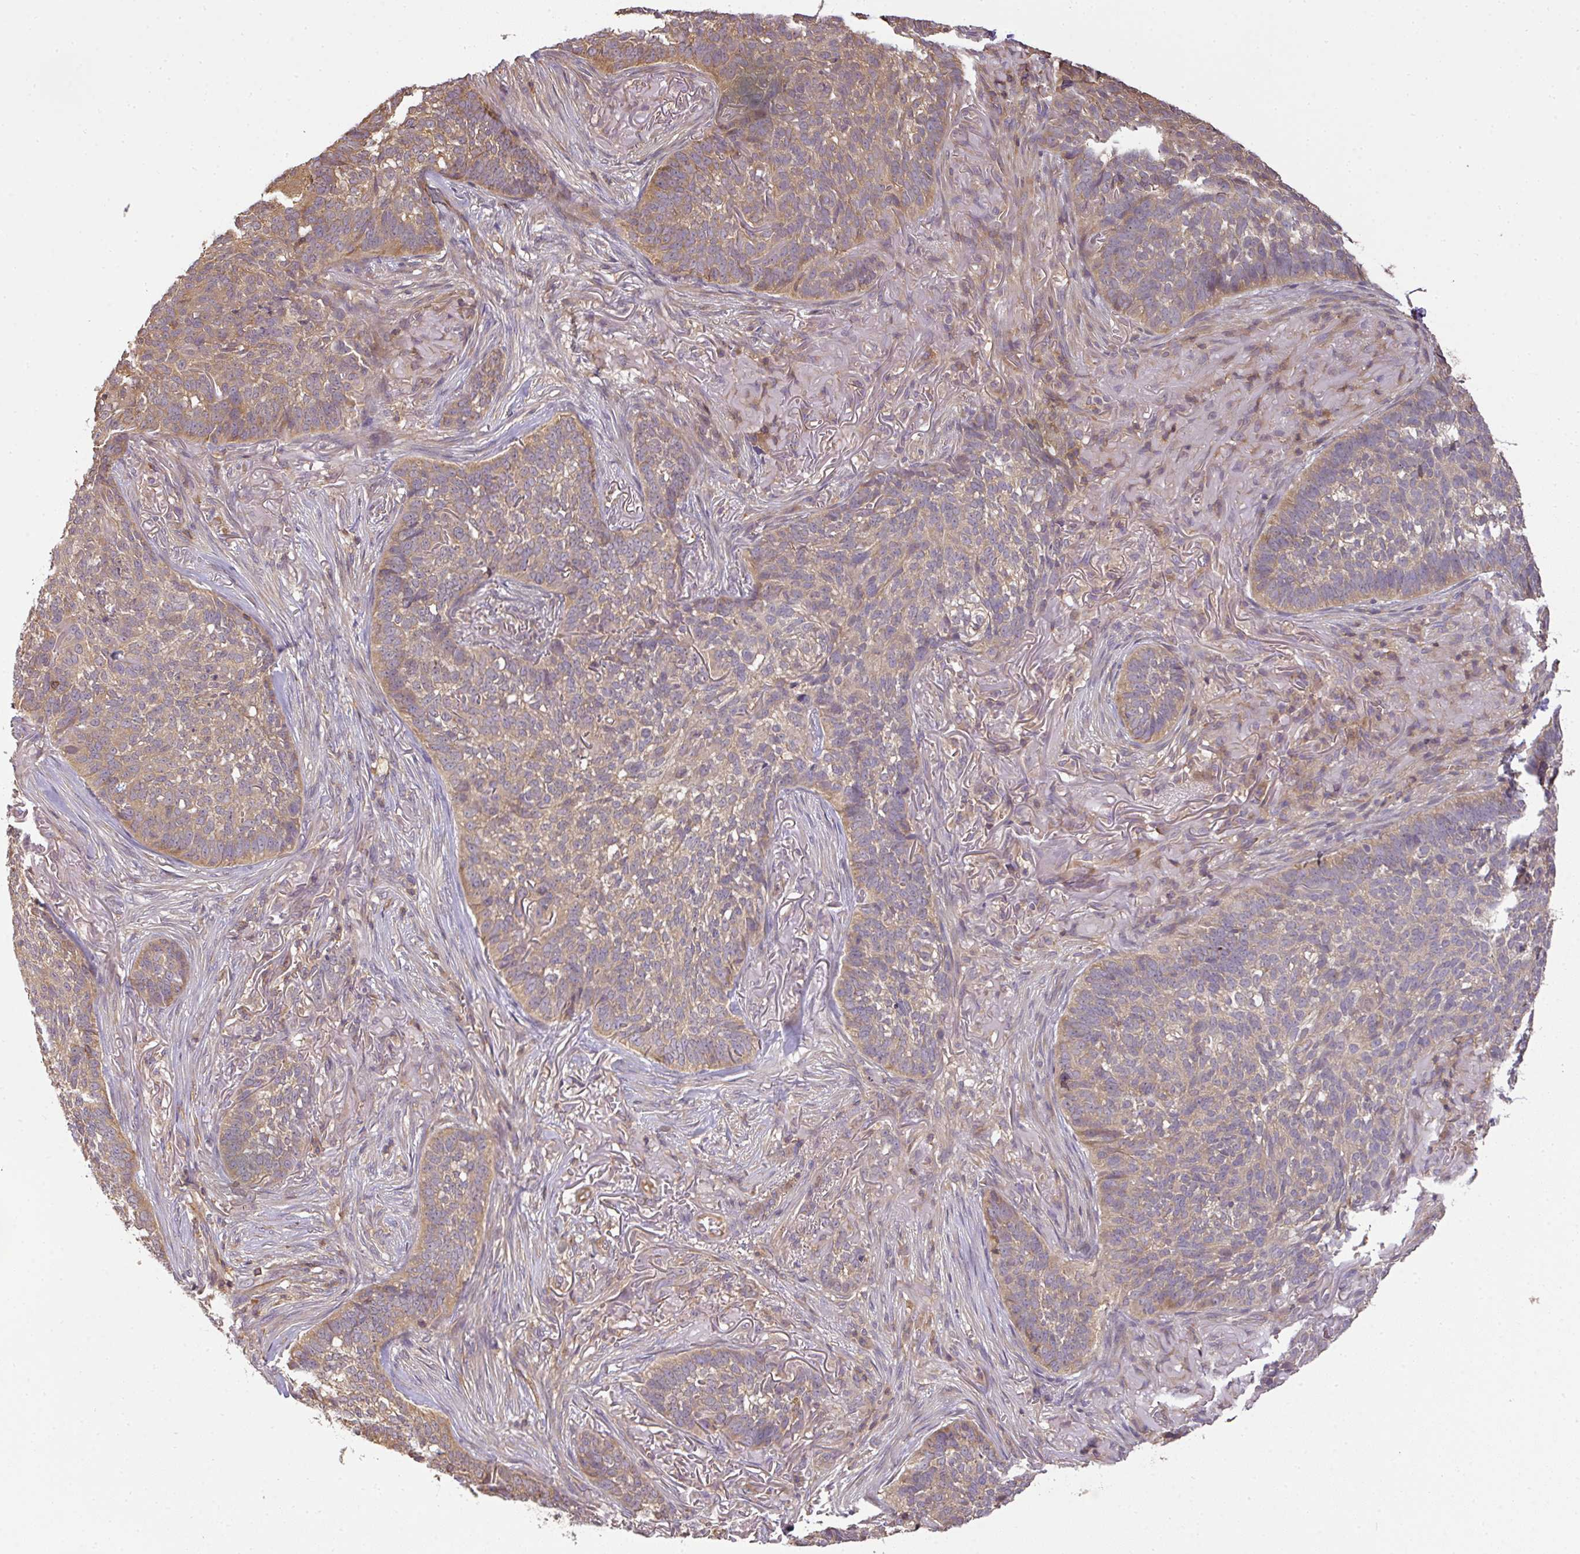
{"staining": {"intensity": "weak", "quantity": ">75%", "location": "cytoplasmic/membranous"}, "tissue": "skin cancer", "cell_type": "Tumor cells", "image_type": "cancer", "snomed": [{"axis": "morphology", "description": "Basal cell carcinoma"}, {"axis": "topography", "description": "Skin"}], "caption": "Immunohistochemistry of skin cancer reveals low levels of weak cytoplasmic/membranous staining in about >75% of tumor cells.", "gene": "TCL1B", "patient": {"sex": "male", "age": 85}}